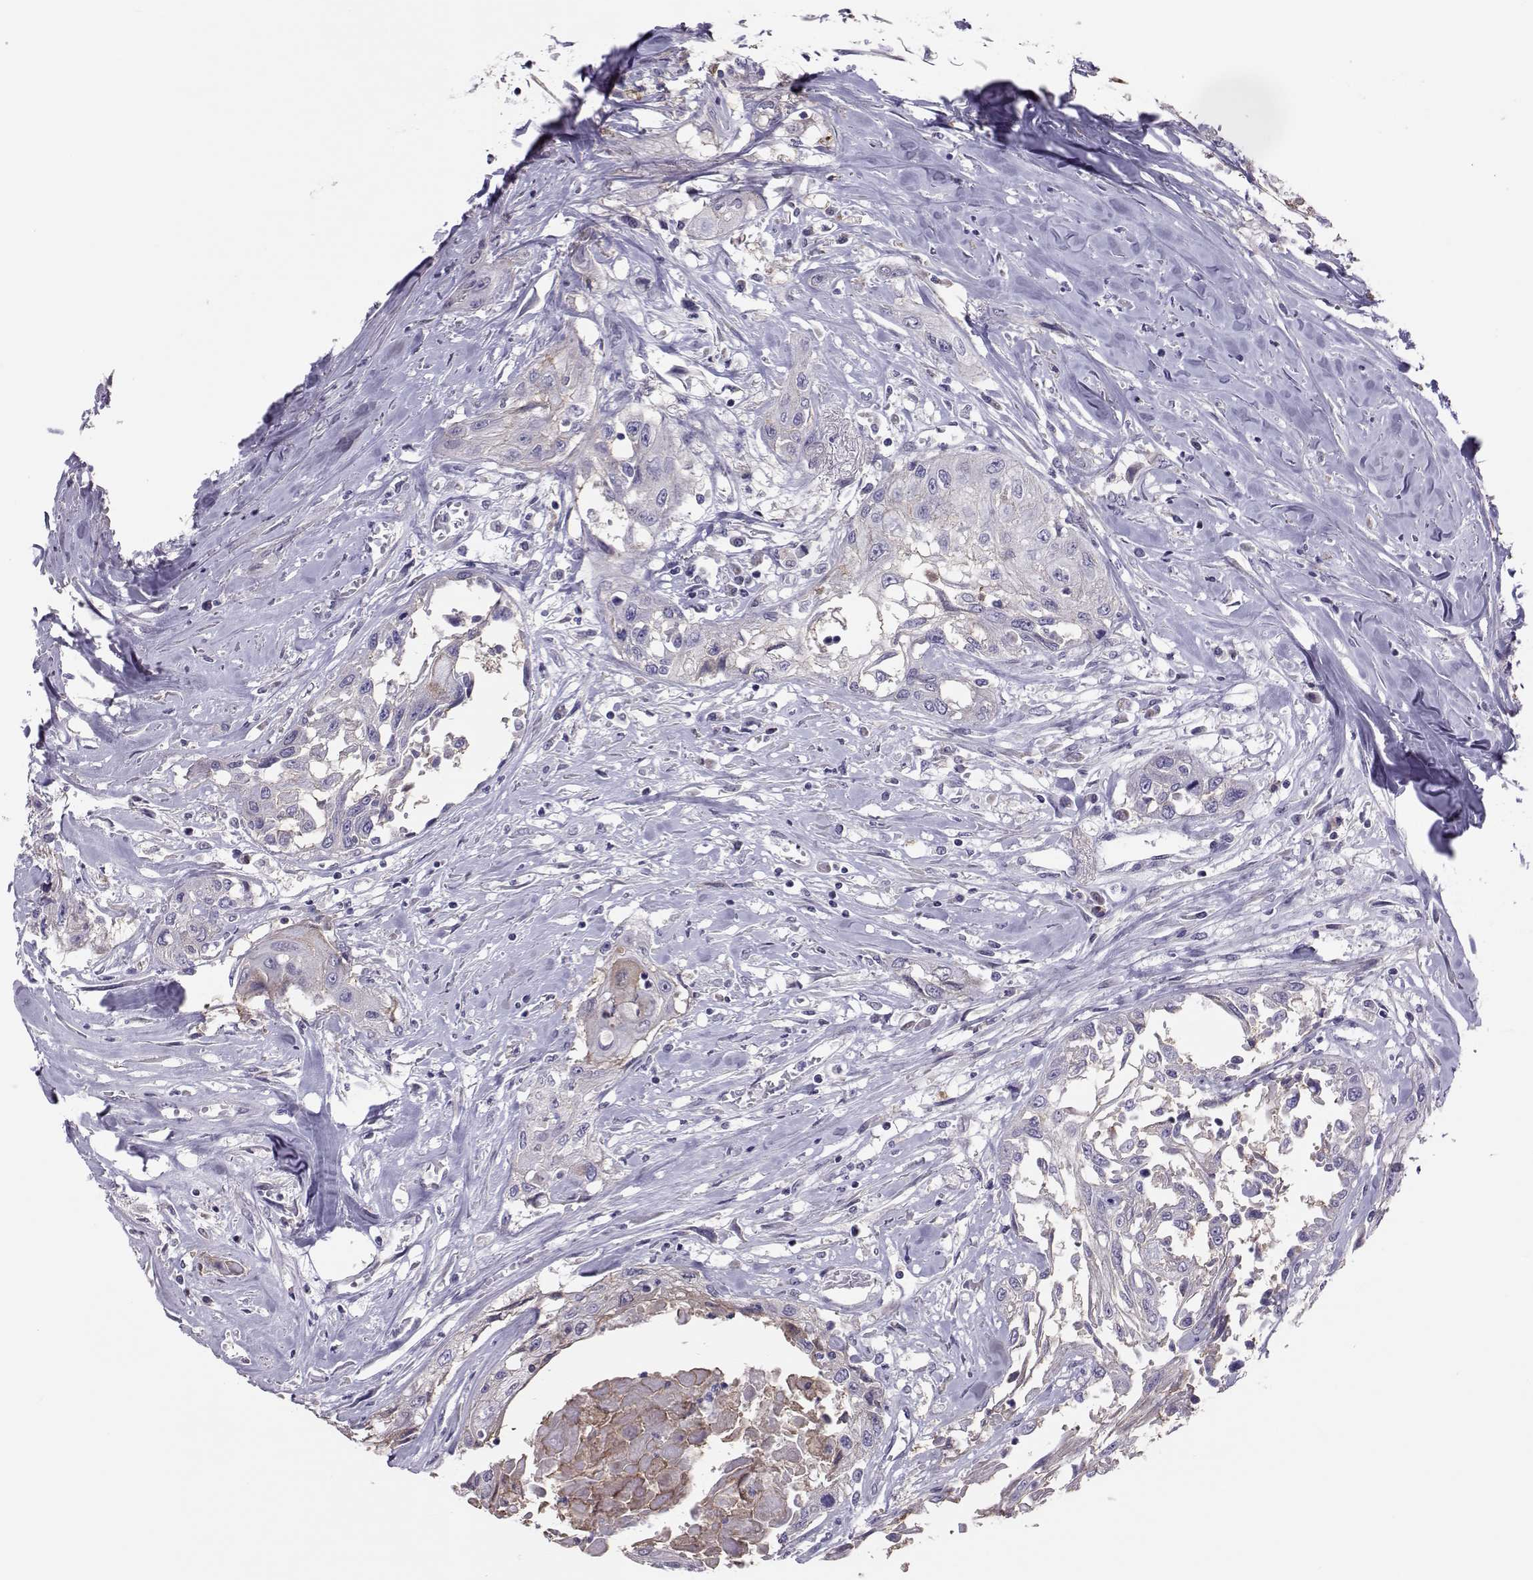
{"staining": {"intensity": "negative", "quantity": "none", "location": "none"}, "tissue": "head and neck cancer", "cell_type": "Tumor cells", "image_type": "cancer", "snomed": [{"axis": "morphology", "description": "Normal tissue, NOS"}, {"axis": "morphology", "description": "Squamous cell carcinoma, NOS"}, {"axis": "topography", "description": "Oral tissue"}, {"axis": "topography", "description": "Peripheral nerve tissue"}, {"axis": "topography", "description": "Head-Neck"}], "caption": "Protein analysis of head and neck cancer (squamous cell carcinoma) shows no significant positivity in tumor cells.", "gene": "DNAAF1", "patient": {"sex": "female", "age": 59}}